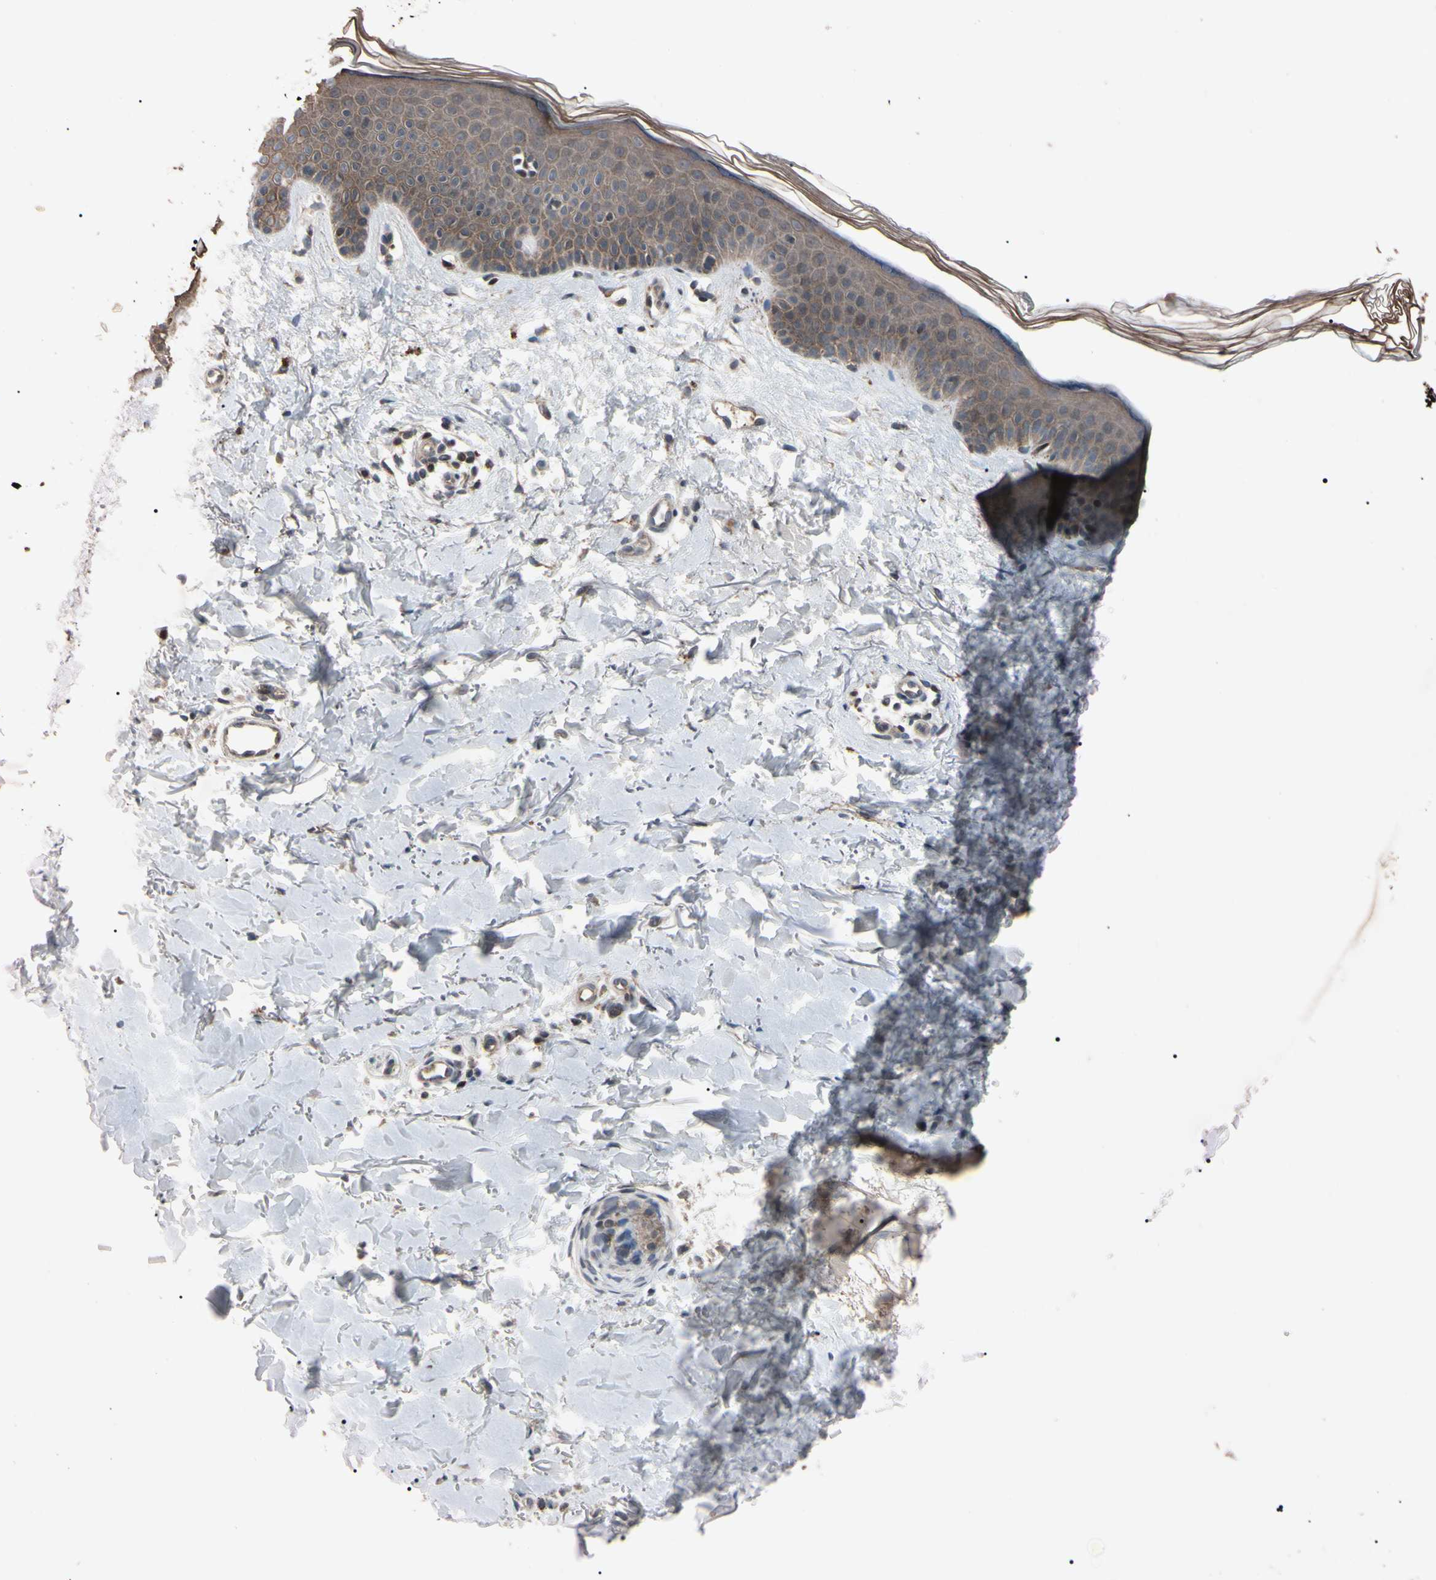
{"staining": {"intensity": "weak", "quantity": "25%-75%", "location": "cytoplasmic/membranous"}, "tissue": "skin", "cell_type": "Fibroblasts", "image_type": "normal", "snomed": [{"axis": "morphology", "description": "Normal tissue, NOS"}, {"axis": "topography", "description": "Skin"}], "caption": "Immunohistochemistry photomicrograph of unremarkable skin: human skin stained using IHC demonstrates low levels of weak protein expression localized specifically in the cytoplasmic/membranous of fibroblasts, appearing as a cytoplasmic/membranous brown color.", "gene": "TNFRSF1A", "patient": {"sex": "female", "age": 56}}